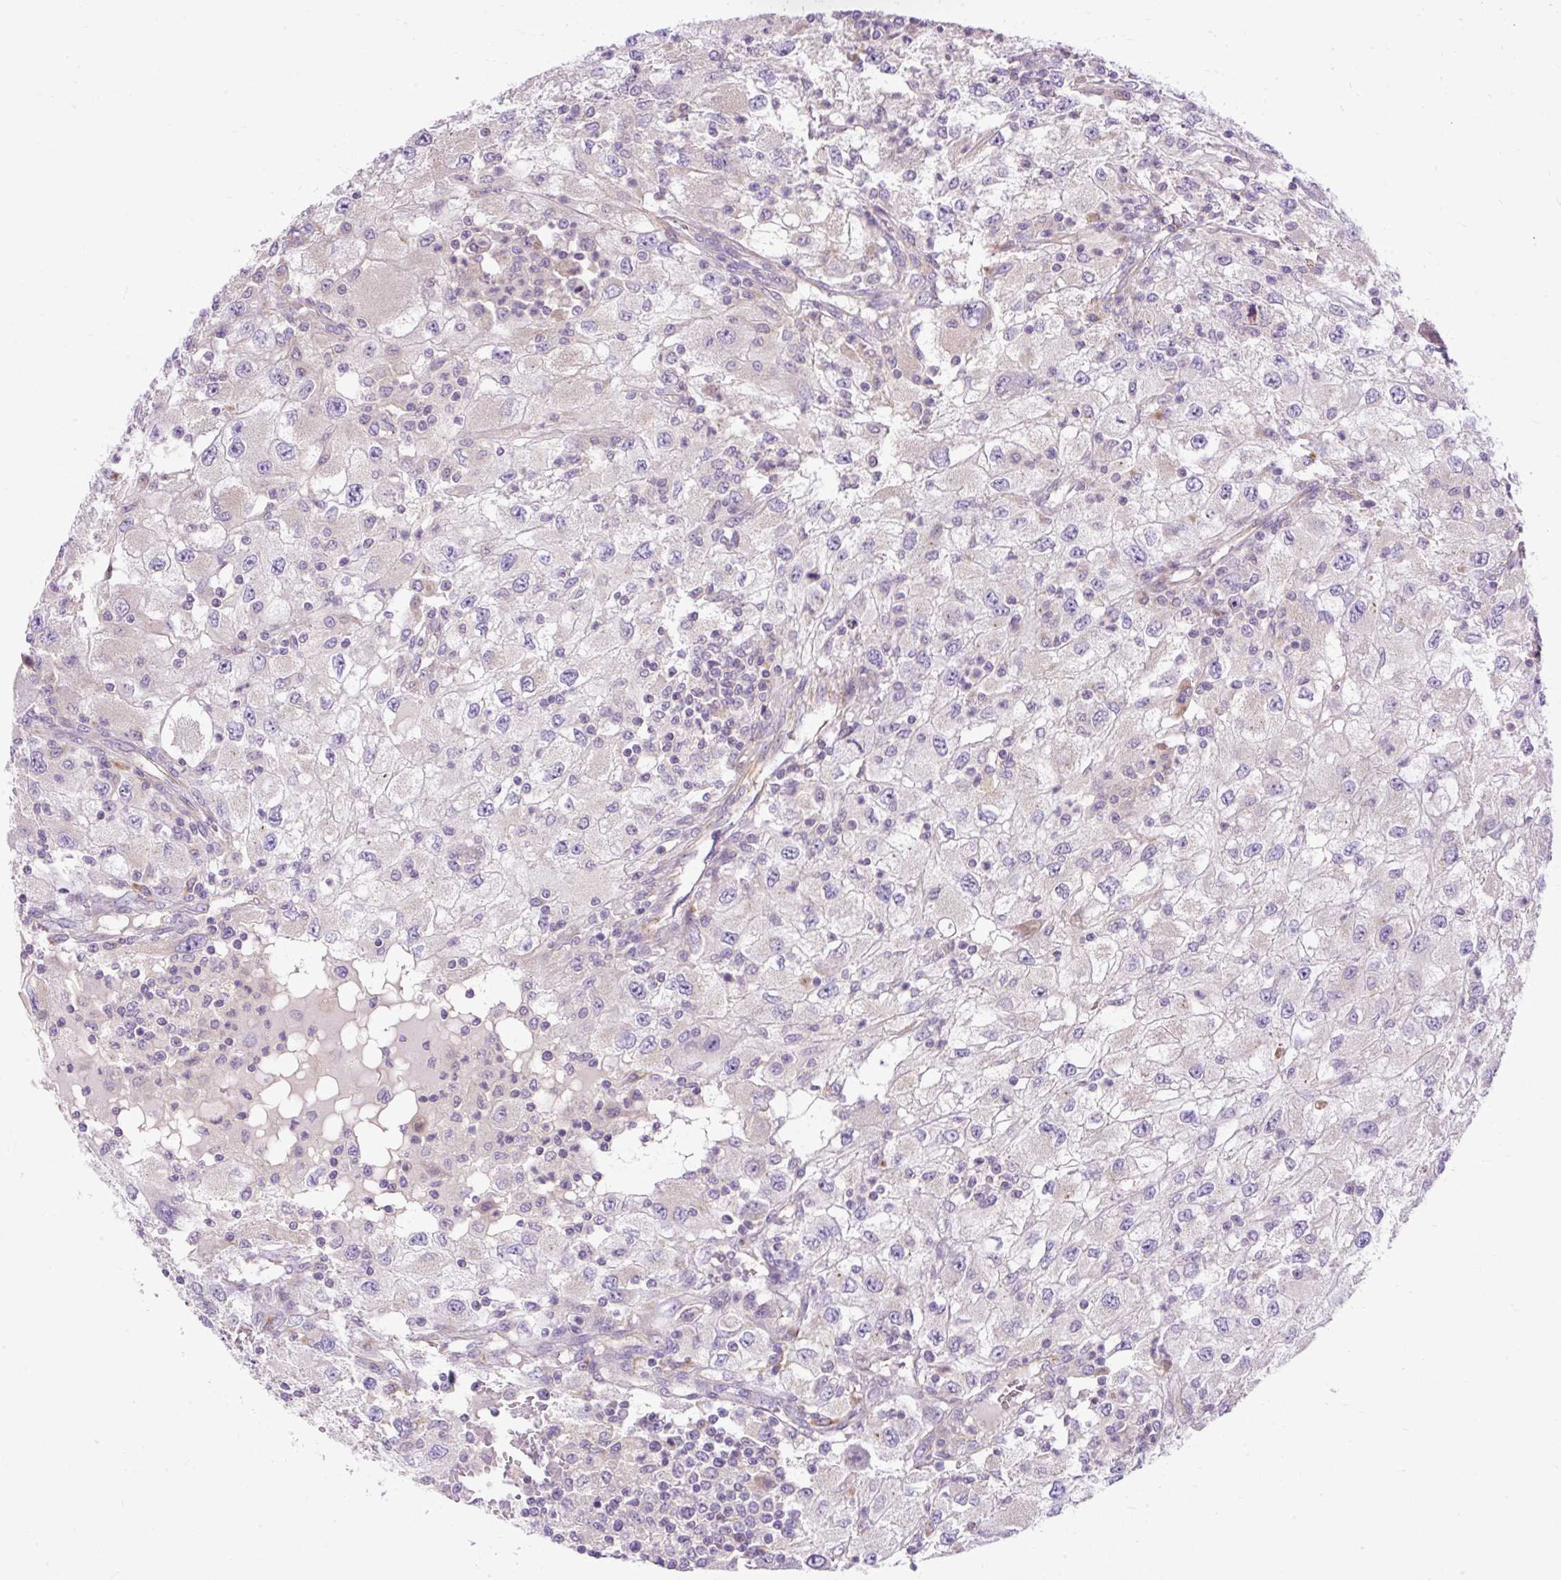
{"staining": {"intensity": "negative", "quantity": "none", "location": "none"}, "tissue": "renal cancer", "cell_type": "Tumor cells", "image_type": "cancer", "snomed": [{"axis": "morphology", "description": "Adenocarcinoma, NOS"}, {"axis": "topography", "description": "Kidney"}], "caption": "High power microscopy photomicrograph of an immunohistochemistry (IHC) histopathology image of adenocarcinoma (renal), revealing no significant expression in tumor cells.", "gene": "HEXB", "patient": {"sex": "female", "age": 67}}